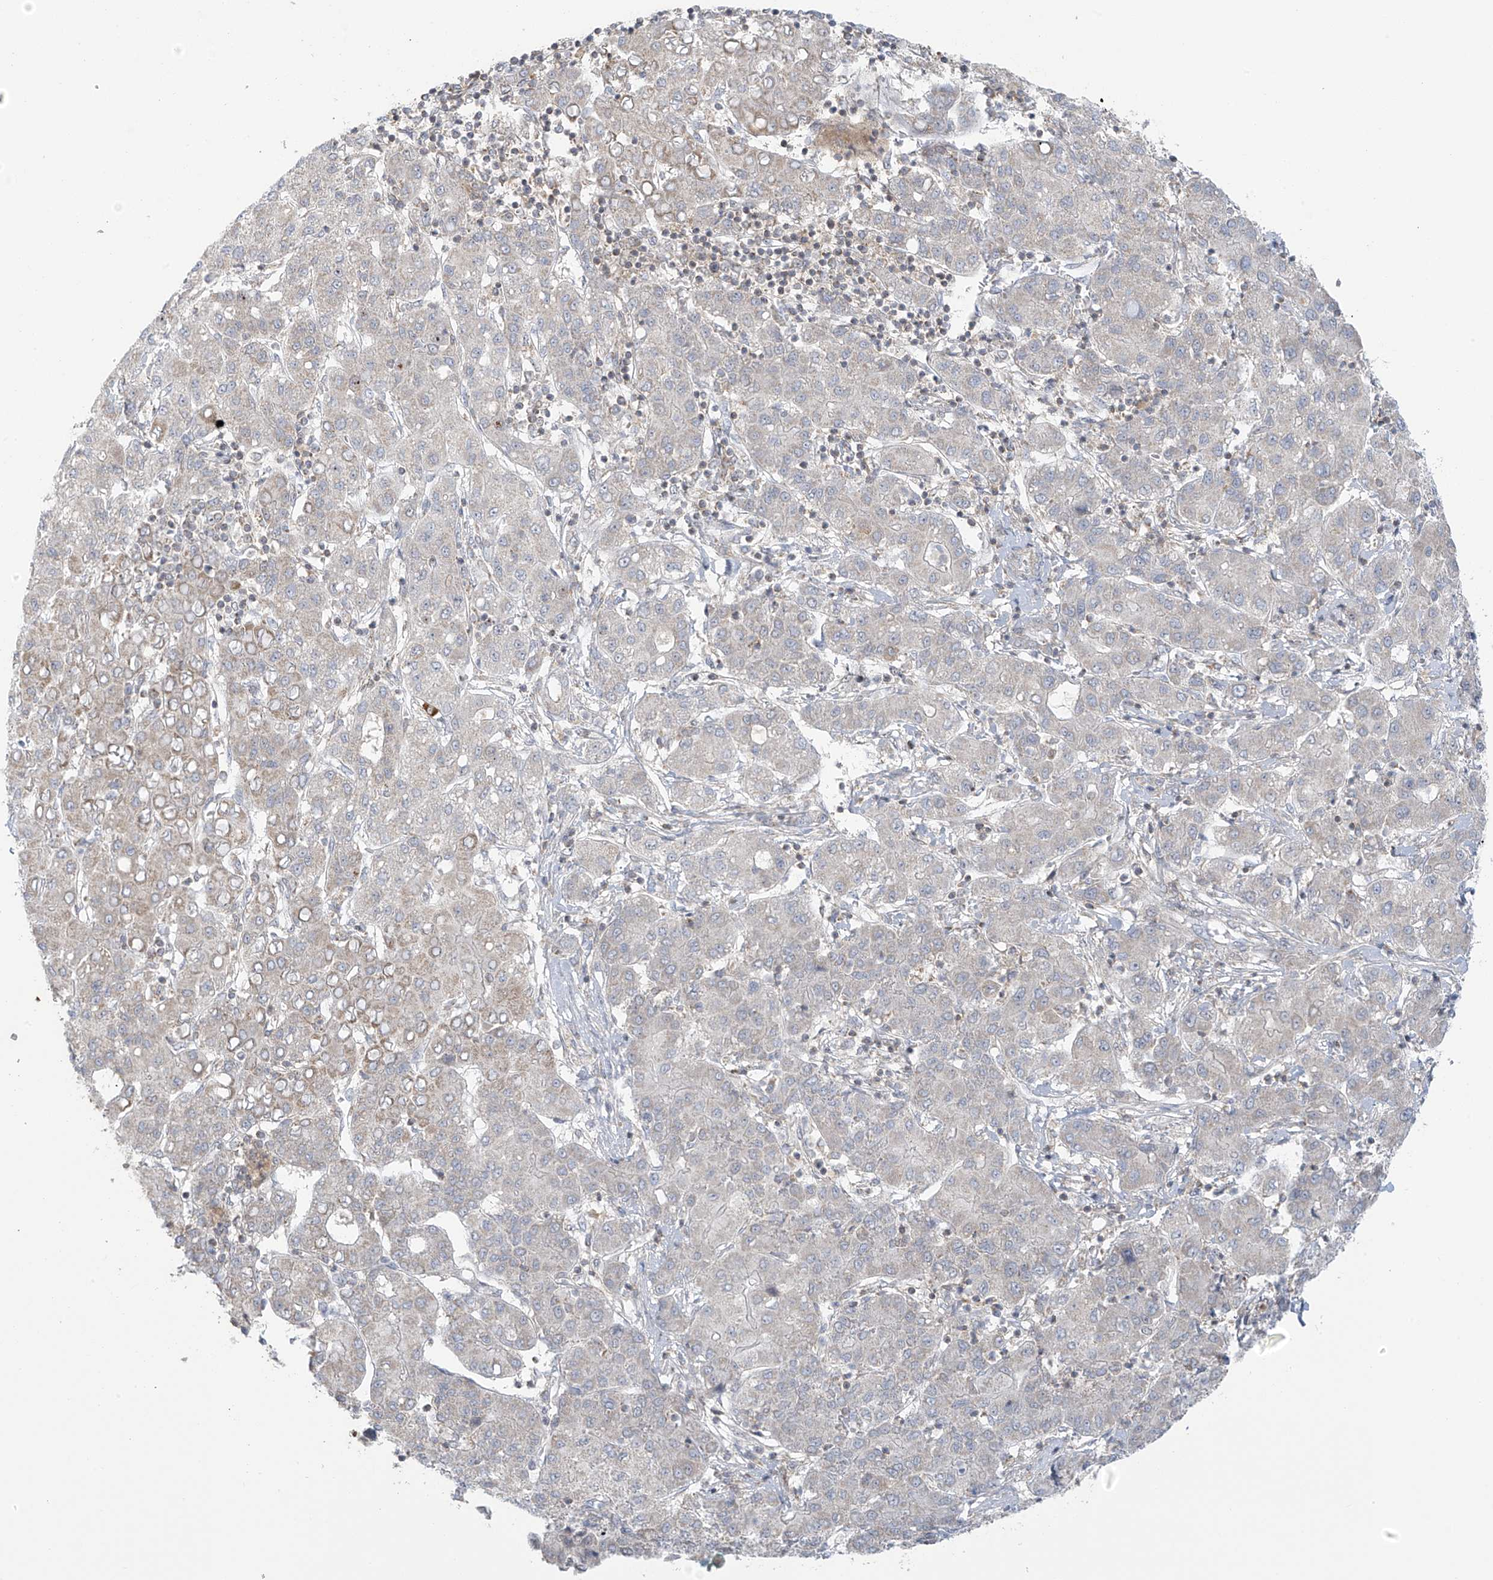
{"staining": {"intensity": "negative", "quantity": "none", "location": "none"}, "tissue": "liver cancer", "cell_type": "Tumor cells", "image_type": "cancer", "snomed": [{"axis": "morphology", "description": "Carcinoma, Hepatocellular, NOS"}, {"axis": "topography", "description": "Liver"}], "caption": "DAB immunohistochemical staining of human liver cancer (hepatocellular carcinoma) demonstrates no significant staining in tumor cells.", "gene": "HDDC2", "patient": {"sex": "male", "age": 65}}